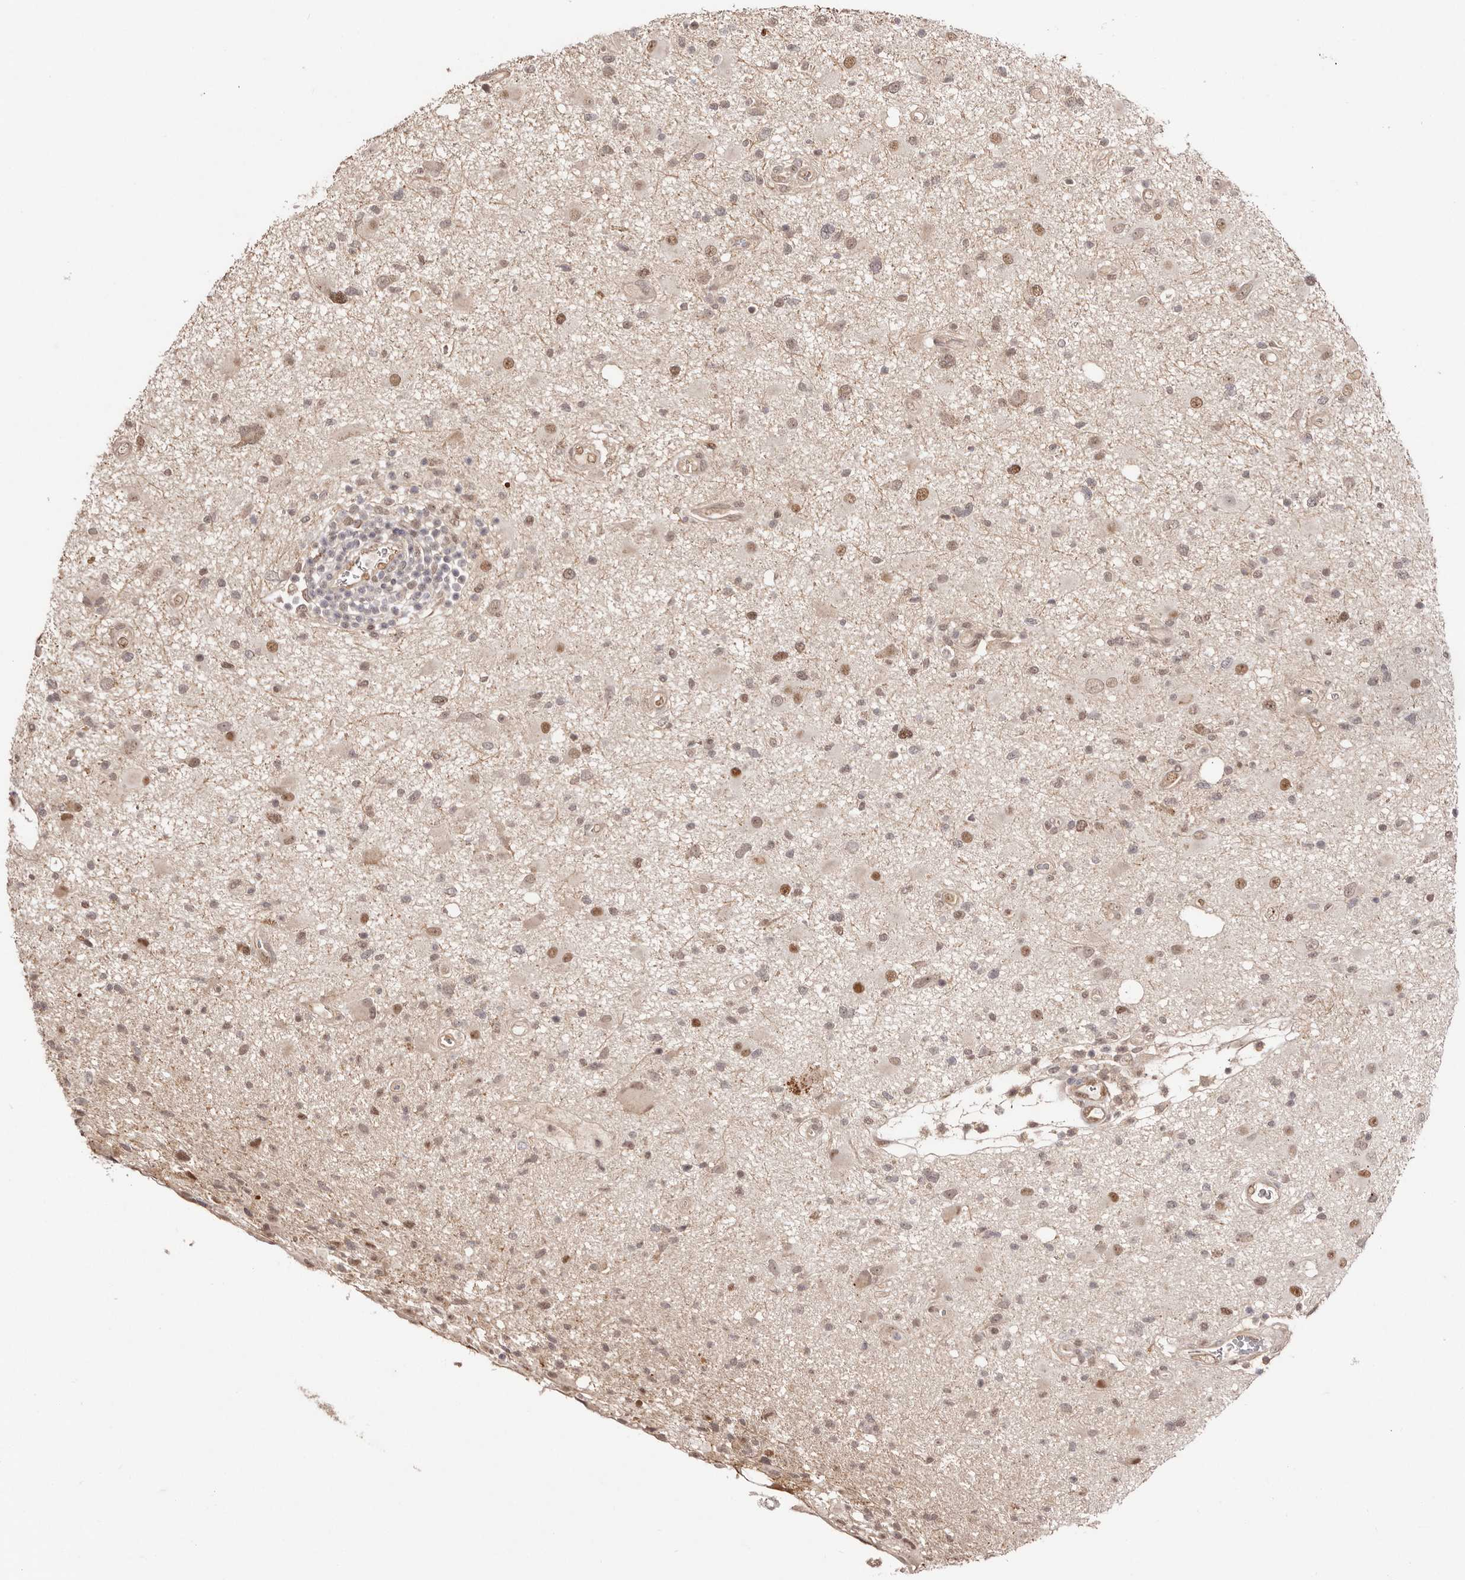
{"staining": {"intensity": "moderate", "quantity": "25%-75%", "location": "nuclear"}, "tissue": "glioma", "cell_type": "Tumor cells", "image_type": "cancer", "snomed": [{"axis": "morphology", "description": "Glioma, malignant, High grade"}, {"axis": "topography", "description": "Brain"}], "caption": "High-power microscopy captured an immunohistochemistry (IHC) photomicrograph of glioma, revealing moderate nuclear staining in about 25%-75% of tumor cells.", "gene": "EGR3", "patient": {"sex": "male", "age": 33}}